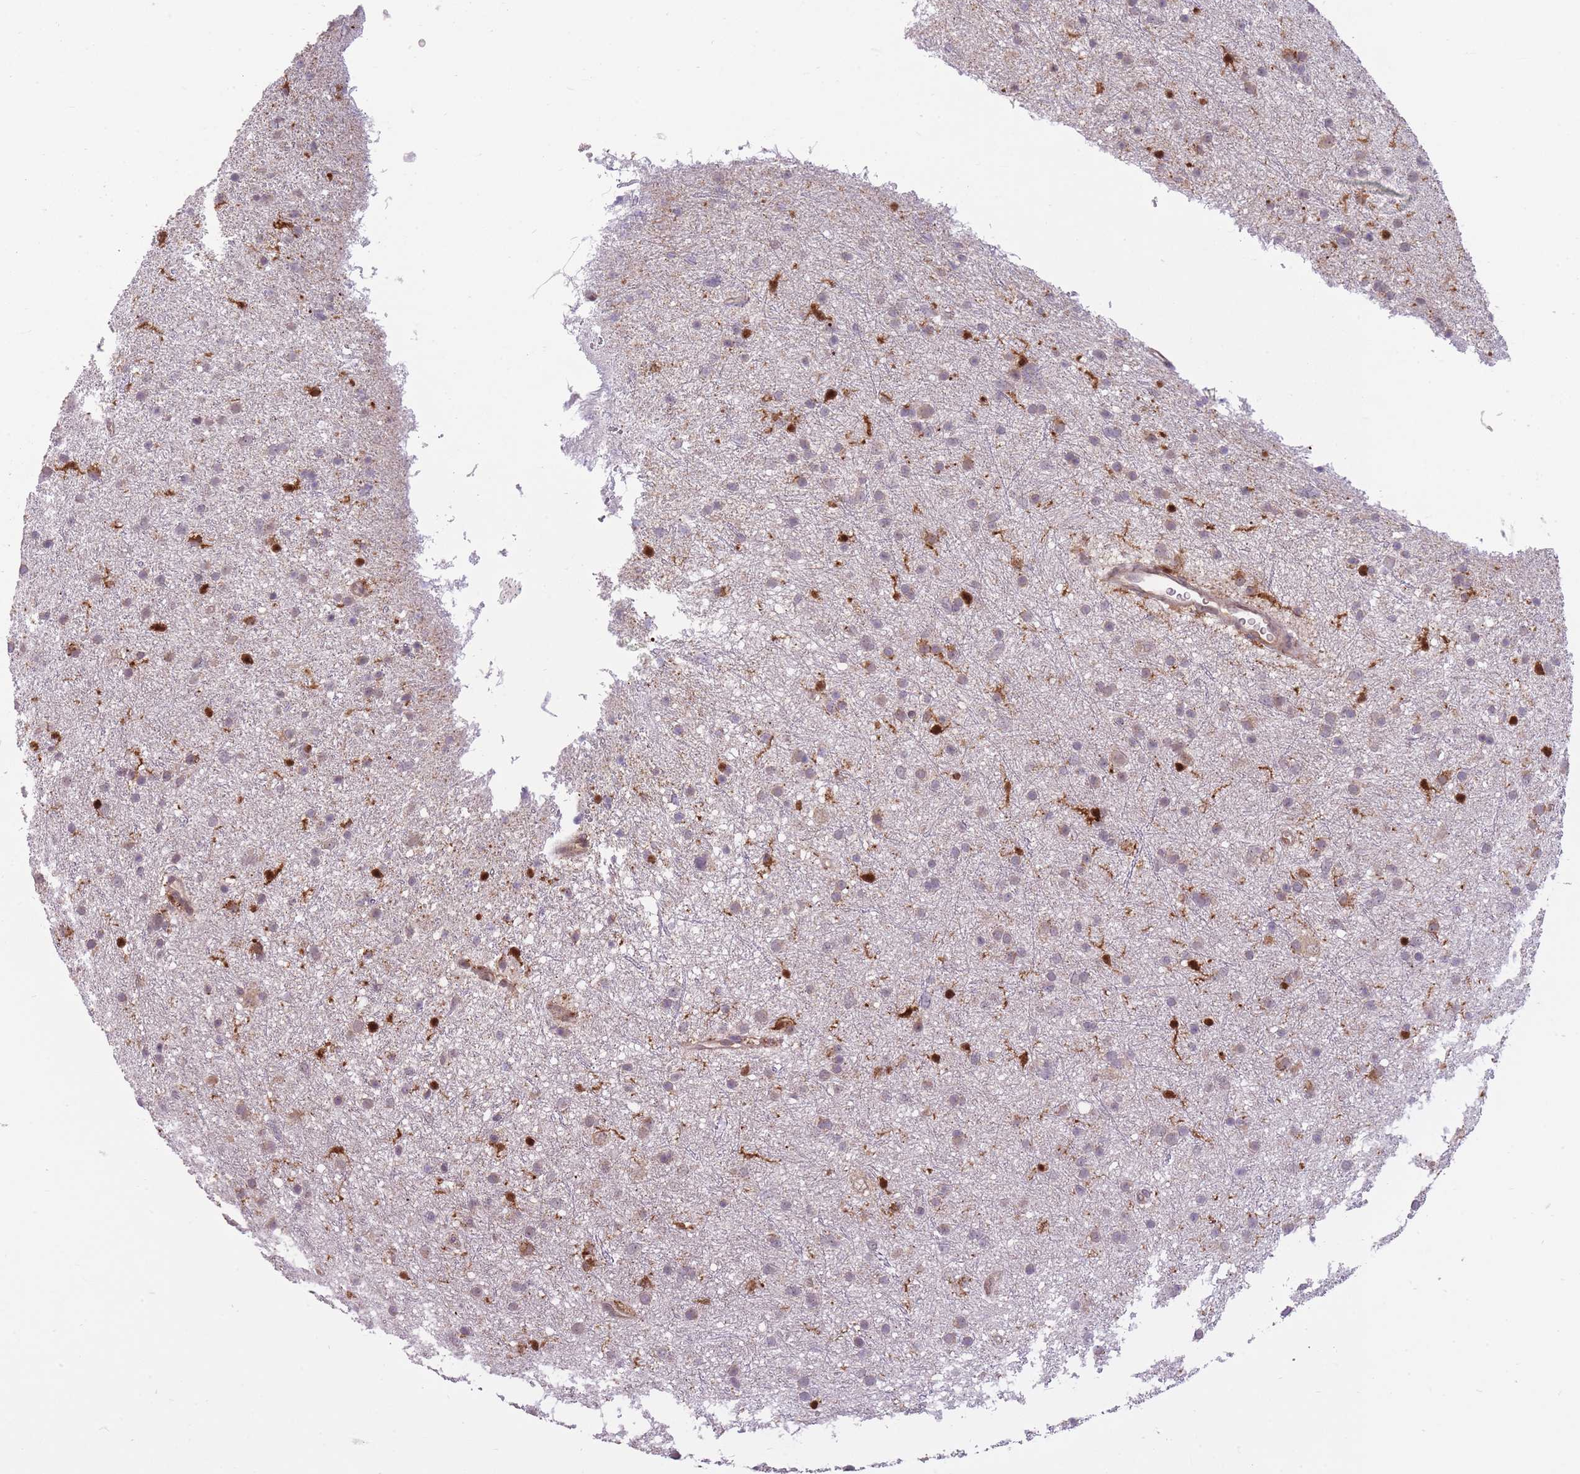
{"staining": {"intensity": "weak", "quantity": "25%-75%", "location": "cytoplasmic/membranous"}, "tissue": "glioma", "cell_type": "Tumor cells", "image_type": "cancer", "snomed": [{"axis": "morphology", "description": "Glioma, malignant, Low grade"}, {"axis": "topography", "description": "Cerebral cortex"}], "caption": "Glioma stained with a protein marker exhibits weak staining in tumor cells.", "gene": "LGALS9", "patient": {"sex": "female", "age": 39}}